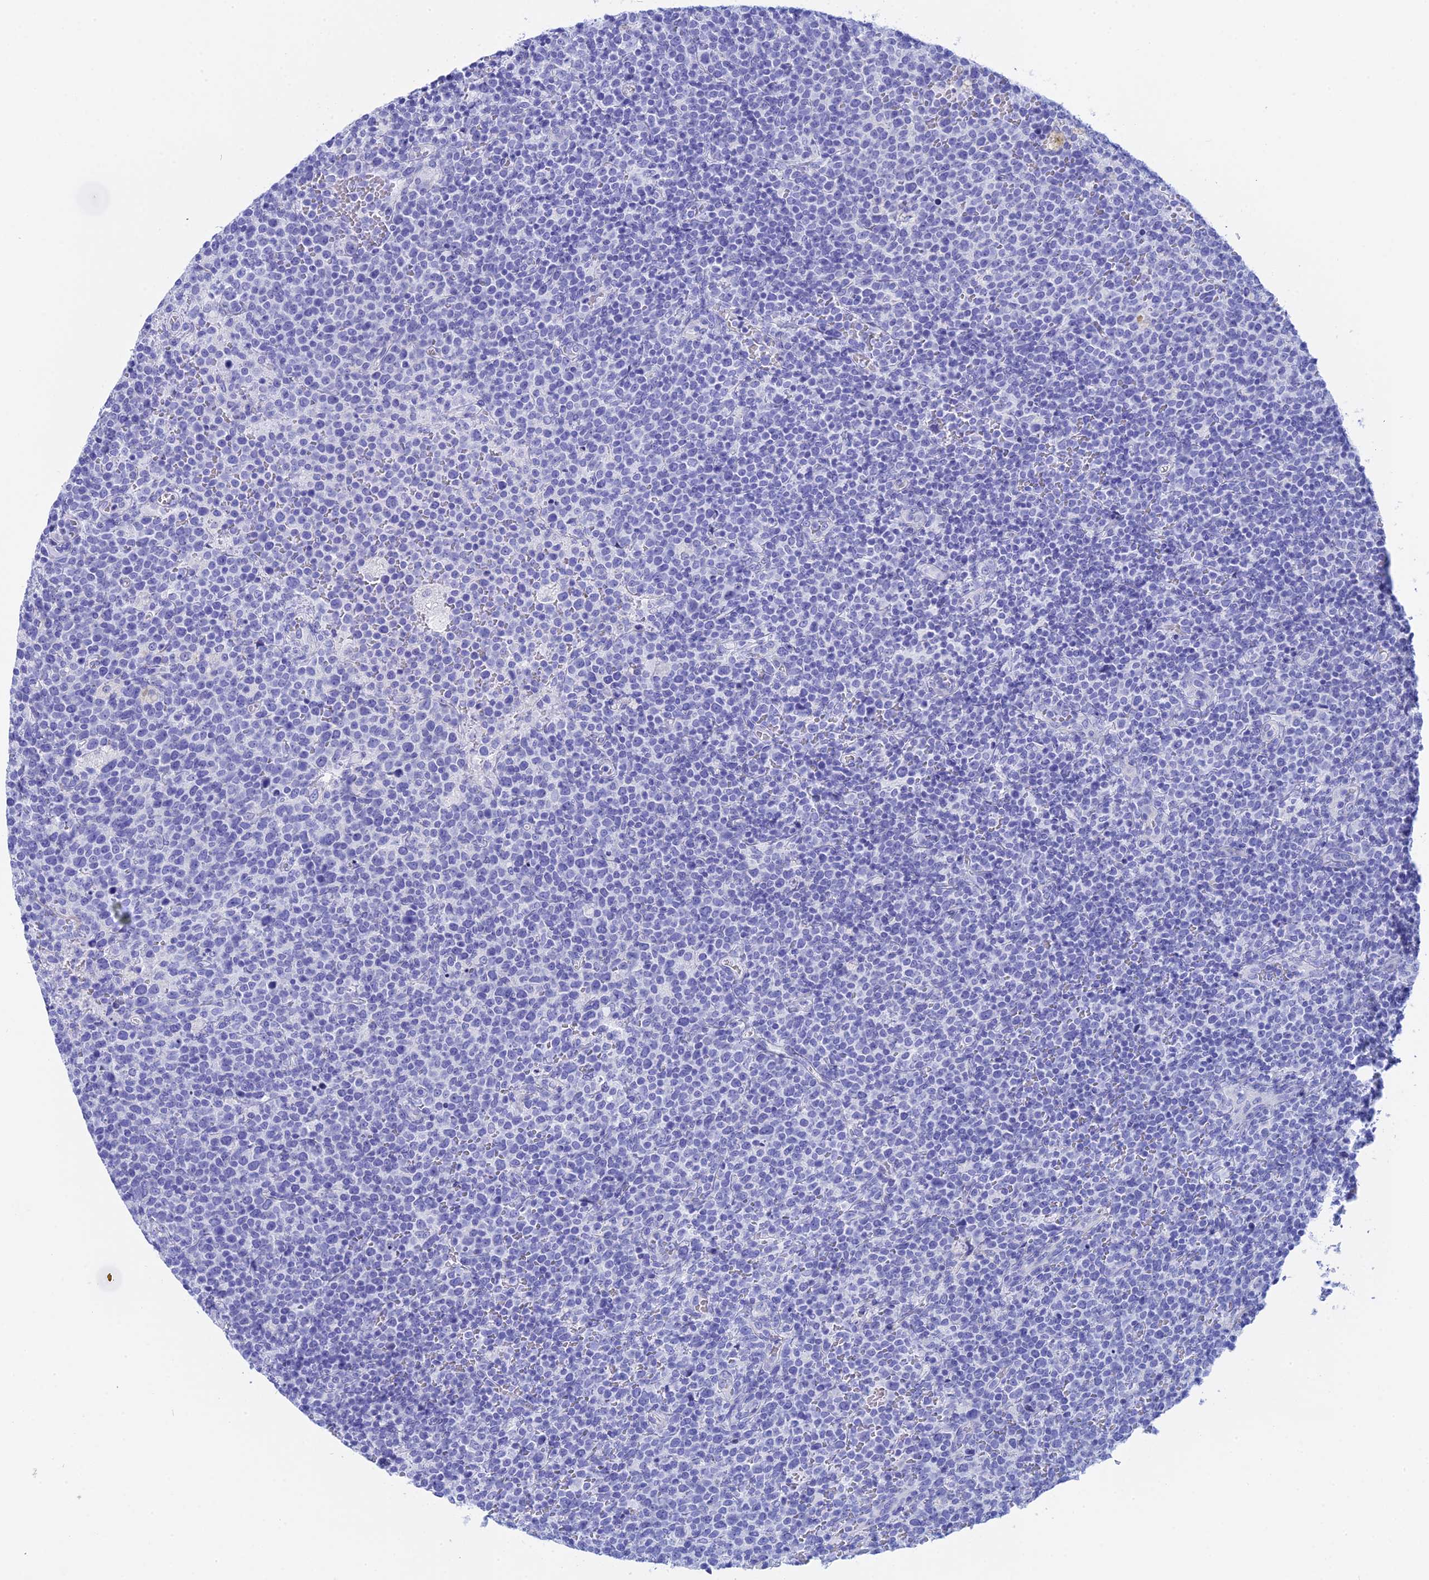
{"staining": {"intensity": "negative", "quantity": "none", "location": "none"}, "tissue": "lymphoma", "cell_type": "Tumor cells", "image_type": "cancer", "snomed": [{"axis": "morphology", "description": "Malignant lymphoma, non-Hodgkin's type, High grade"}, {"axis": "topography", "description": "Lymph node"}], "caption": "This is a photomicrograph of immunohistochemistry (IHC) staining of lymphoma, which shows no staining in tumor cells.", "gene": "TEX101", "patient": {"sex": "male", "age": 61}}